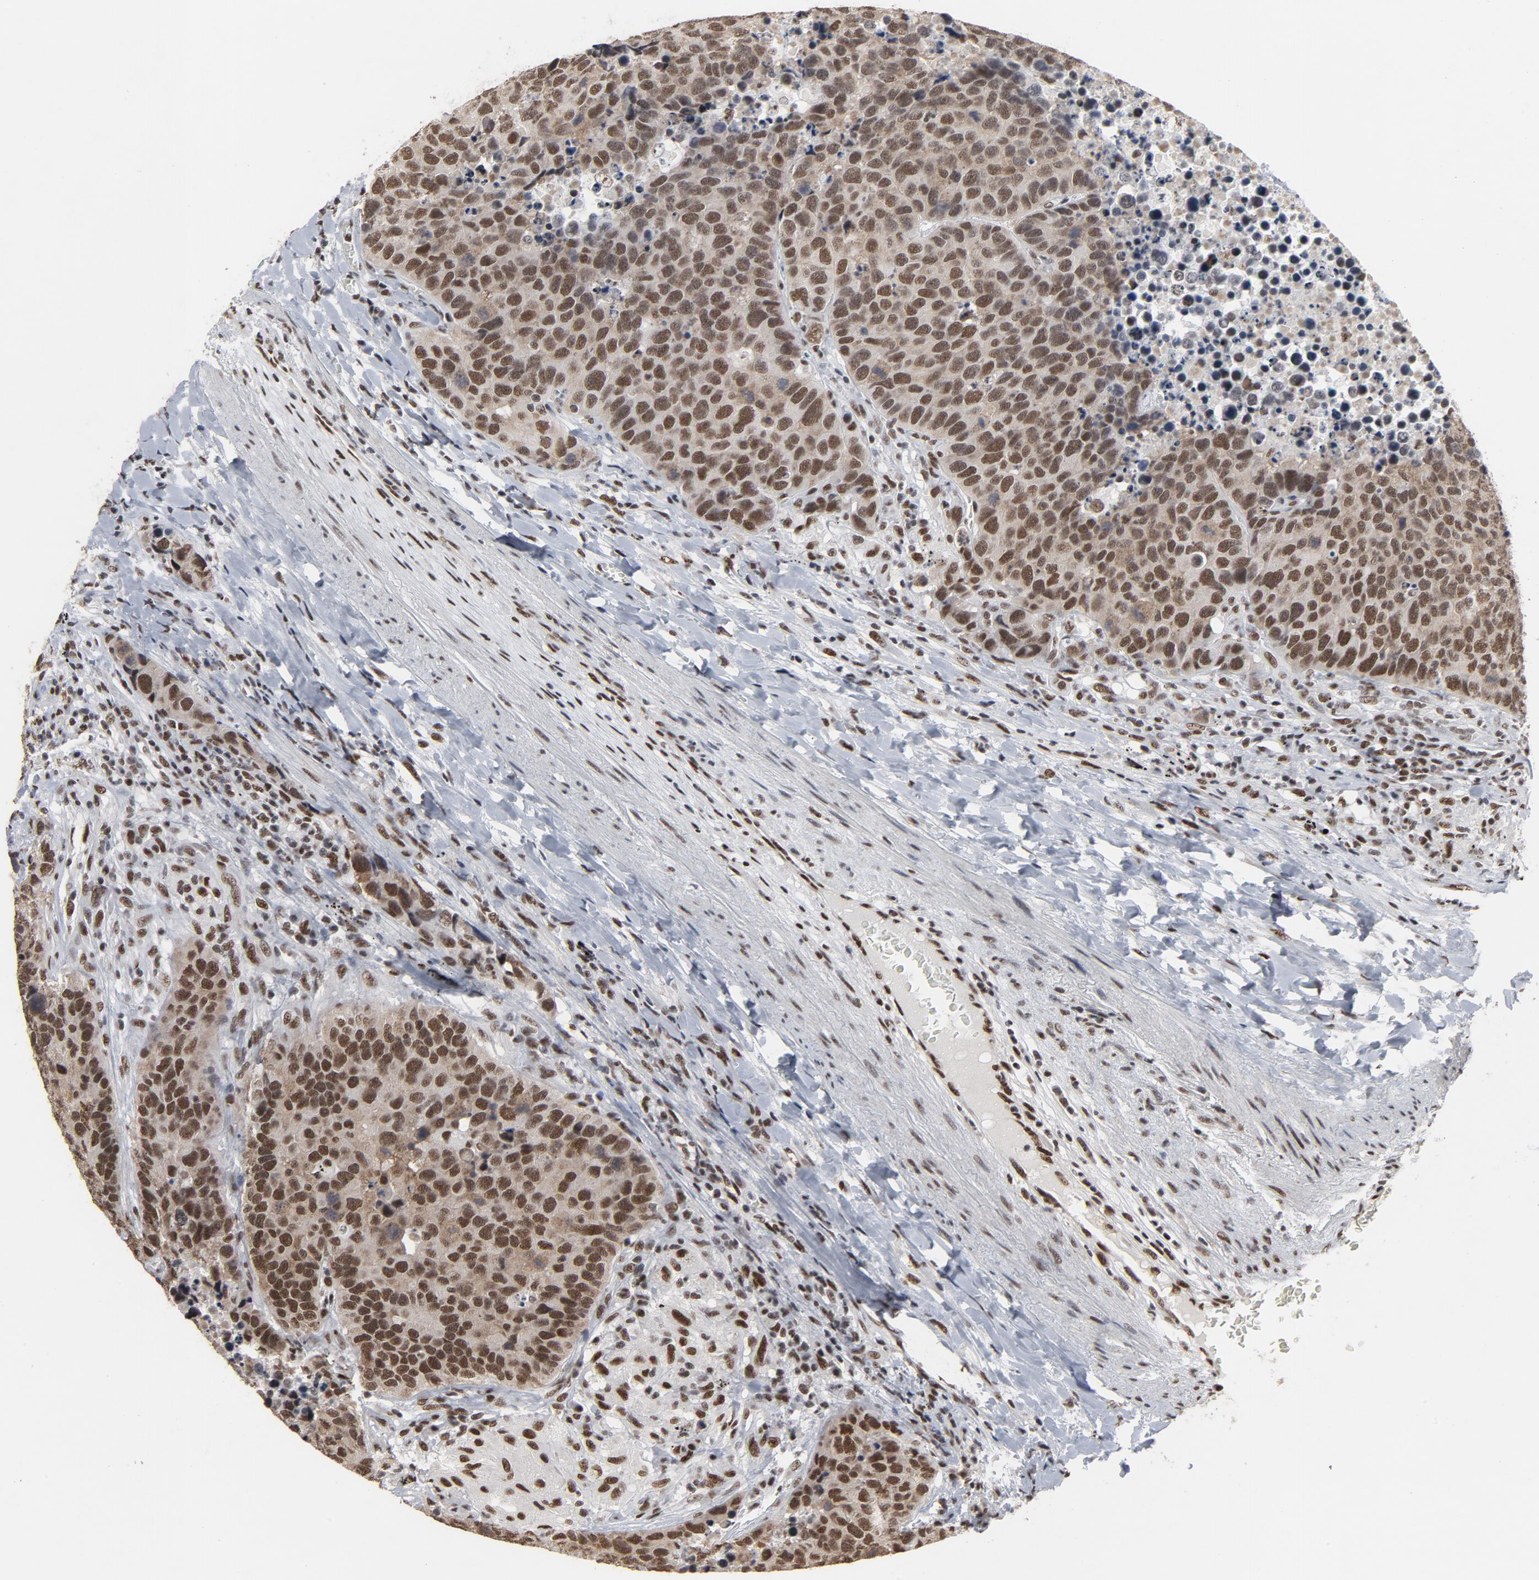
{"staining": {"intensity": "moderate", "quantity": ">75%", "location": "cytoplasmic/membranous,nuclear"}, "tissue": "carcinoid", "cell_type": "Tumor cells", "image_type": "cancer", "snomed": [{"axis": "morphology", "description": "Carcinoid, malignant, NOS"}, {"axis": "topography", "description": "Lung"}], "caption": "Tumor cells reveal medium levels of moderate cytoplasmic/membranous and nuclear expression in approximately >75% of cells in carcinoid (malignant).", "gene": "MRE11", "patient": {"sex": "male", "age": 60}}